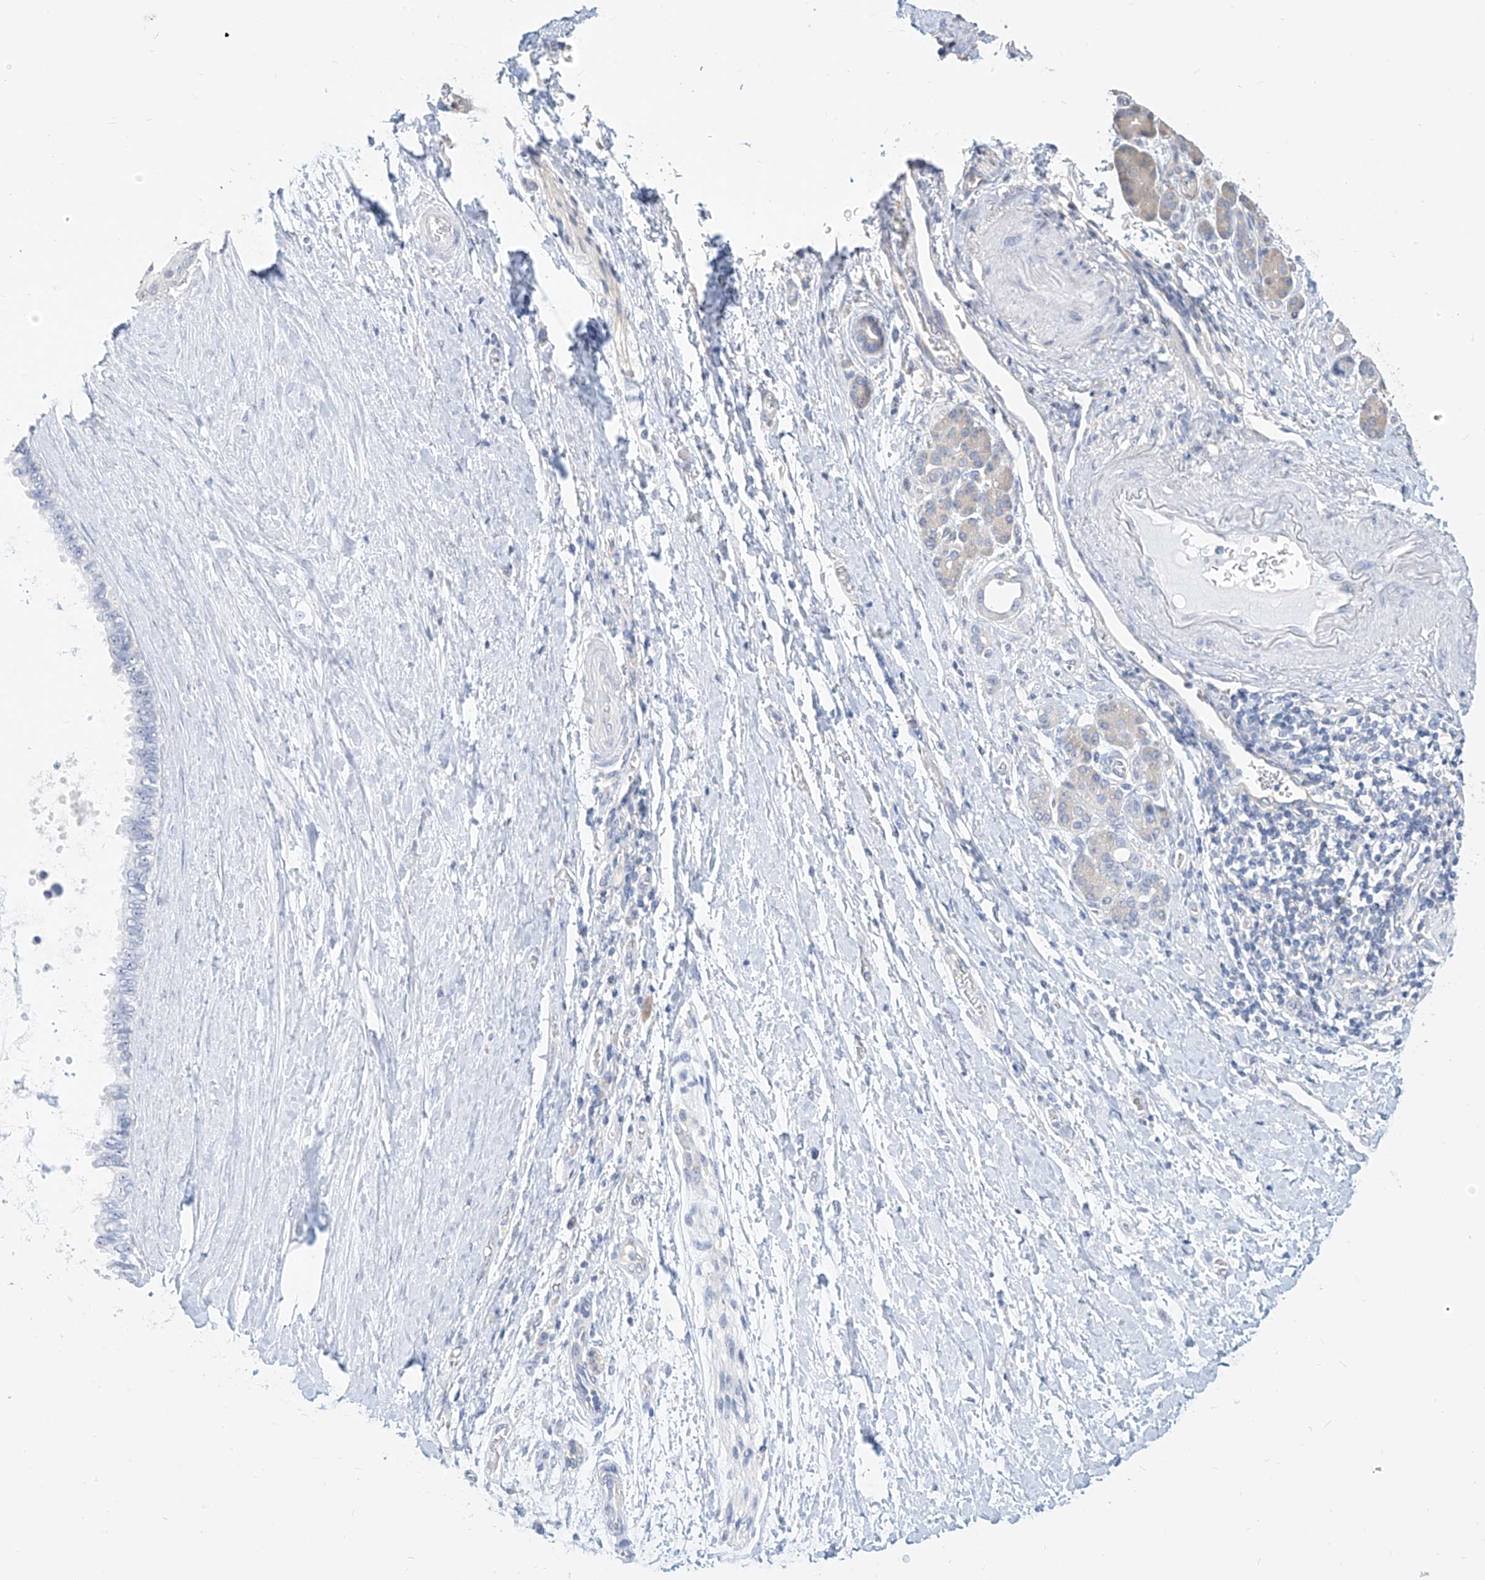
{"staining": {"intensity": "negative", "quantity": "none", "location": "none"}, "tissue": "pancreatic cancer", "cell_type": "Tumor cells", "image_type": "cancer", "snomed": [{"axis": "morphology", "description": "Adenocarcinoma, NOS"}, {"axis": "topography", "description": "Pancreas"}], "caption": "Immunohistochemical staining of pancreatic cancer shows no significant positivity in tumor cells.", "gene": "ZZEF1", "patient": {"sex": "female", "age": 72}}